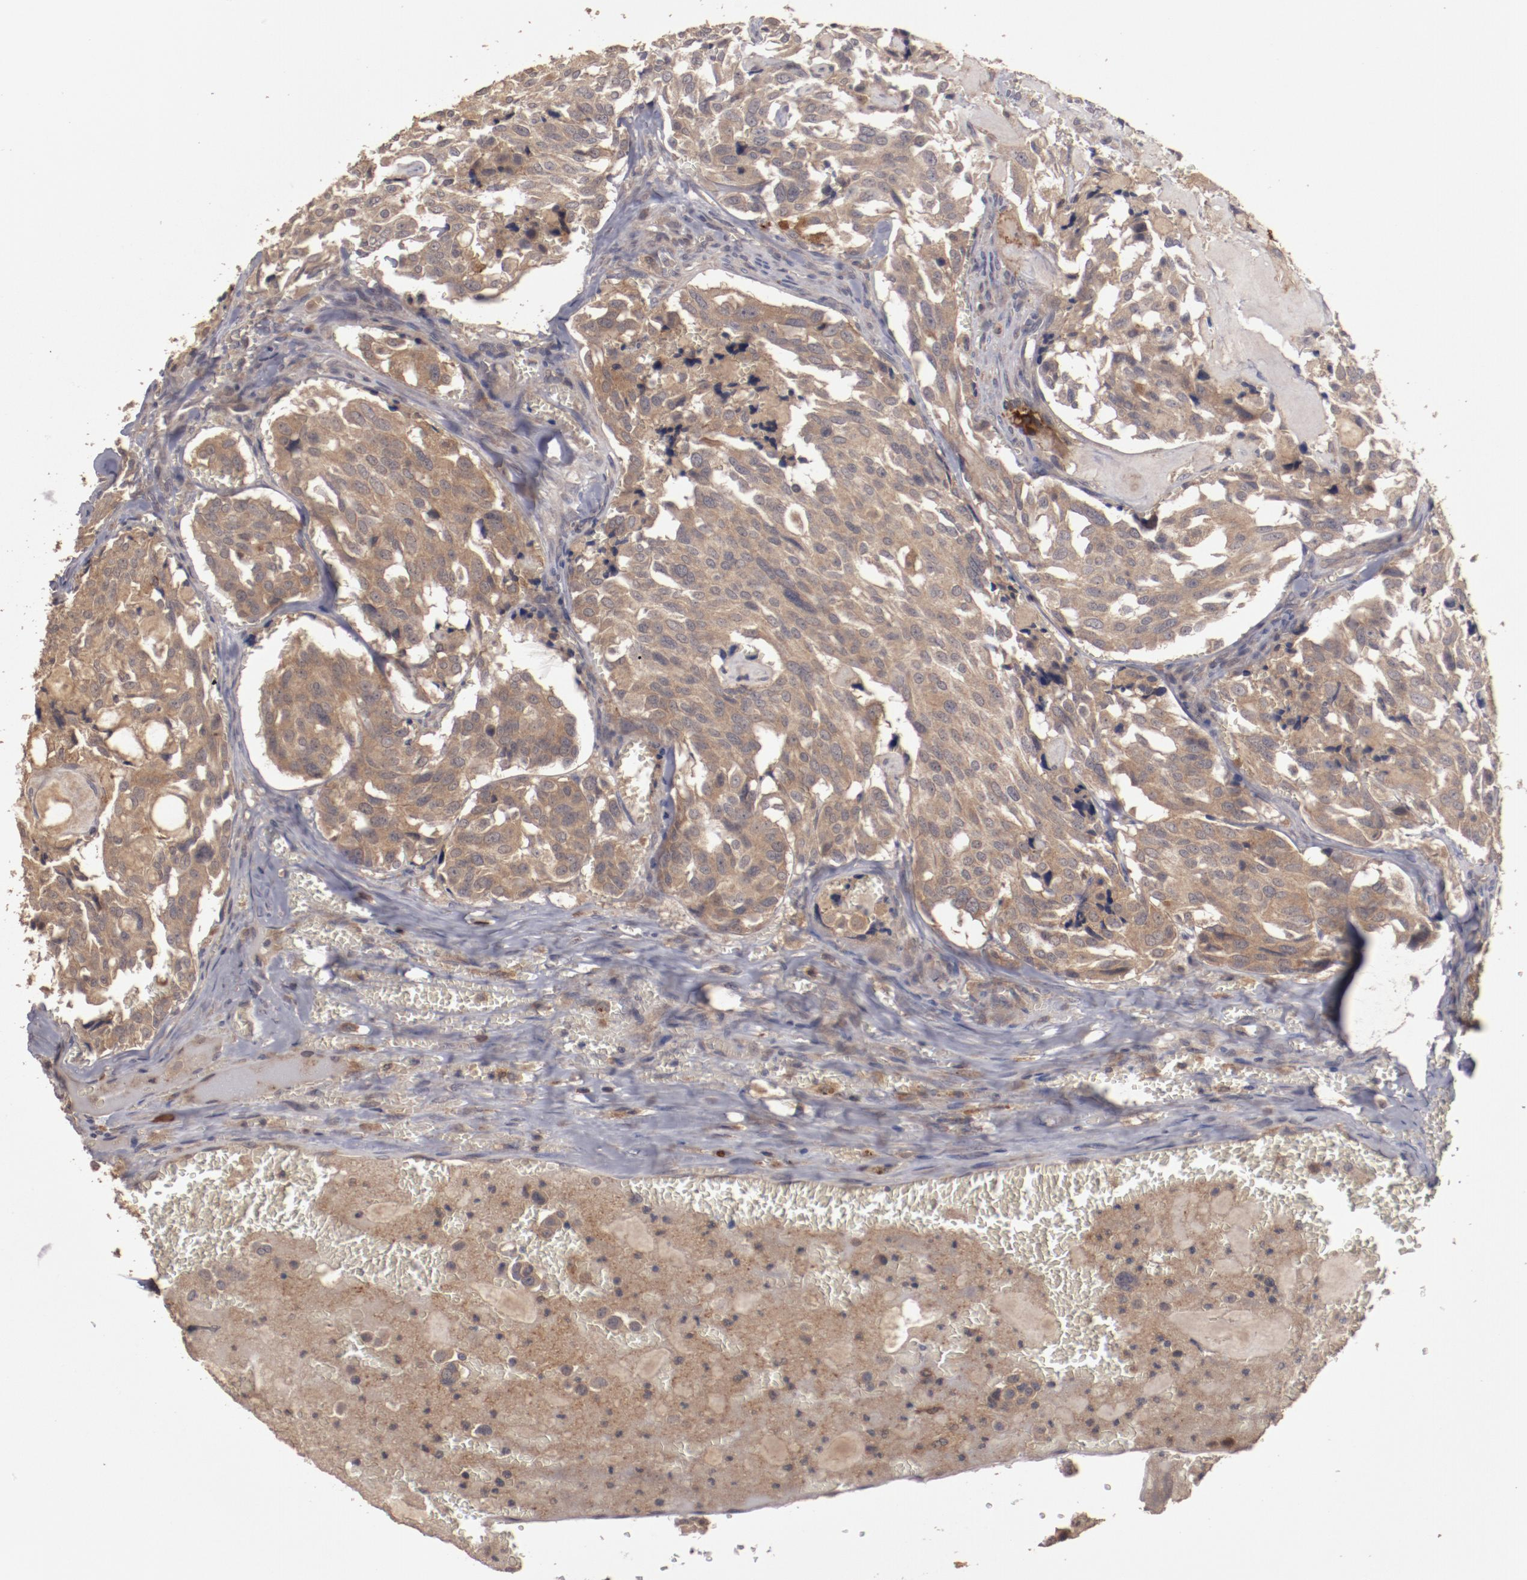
{"staining": {"intensity": "moderate", "quantity": ">75%", "location": "cytoplasmic/membranous"}, "tissue": "thyroid cancer", "cell_type": "Tumor cells", "image_type": "cancer", "snomed": [{"axis": "morphology", "description": "Carcinoma, NOS"}, {"axis": "morphology", "description": "Carcinoid, malignant, NOS"}, {"axis": "topography", "description": "Thyroid gland"}], "caption": "Protein staining displays moderate cytoplasmic/membranous positivity in about >75% of tumor cells in carcinoid (malignant) (thyroid).", "gene": "LRRC75B", "patient": {"sex": "male", "age": 33}}